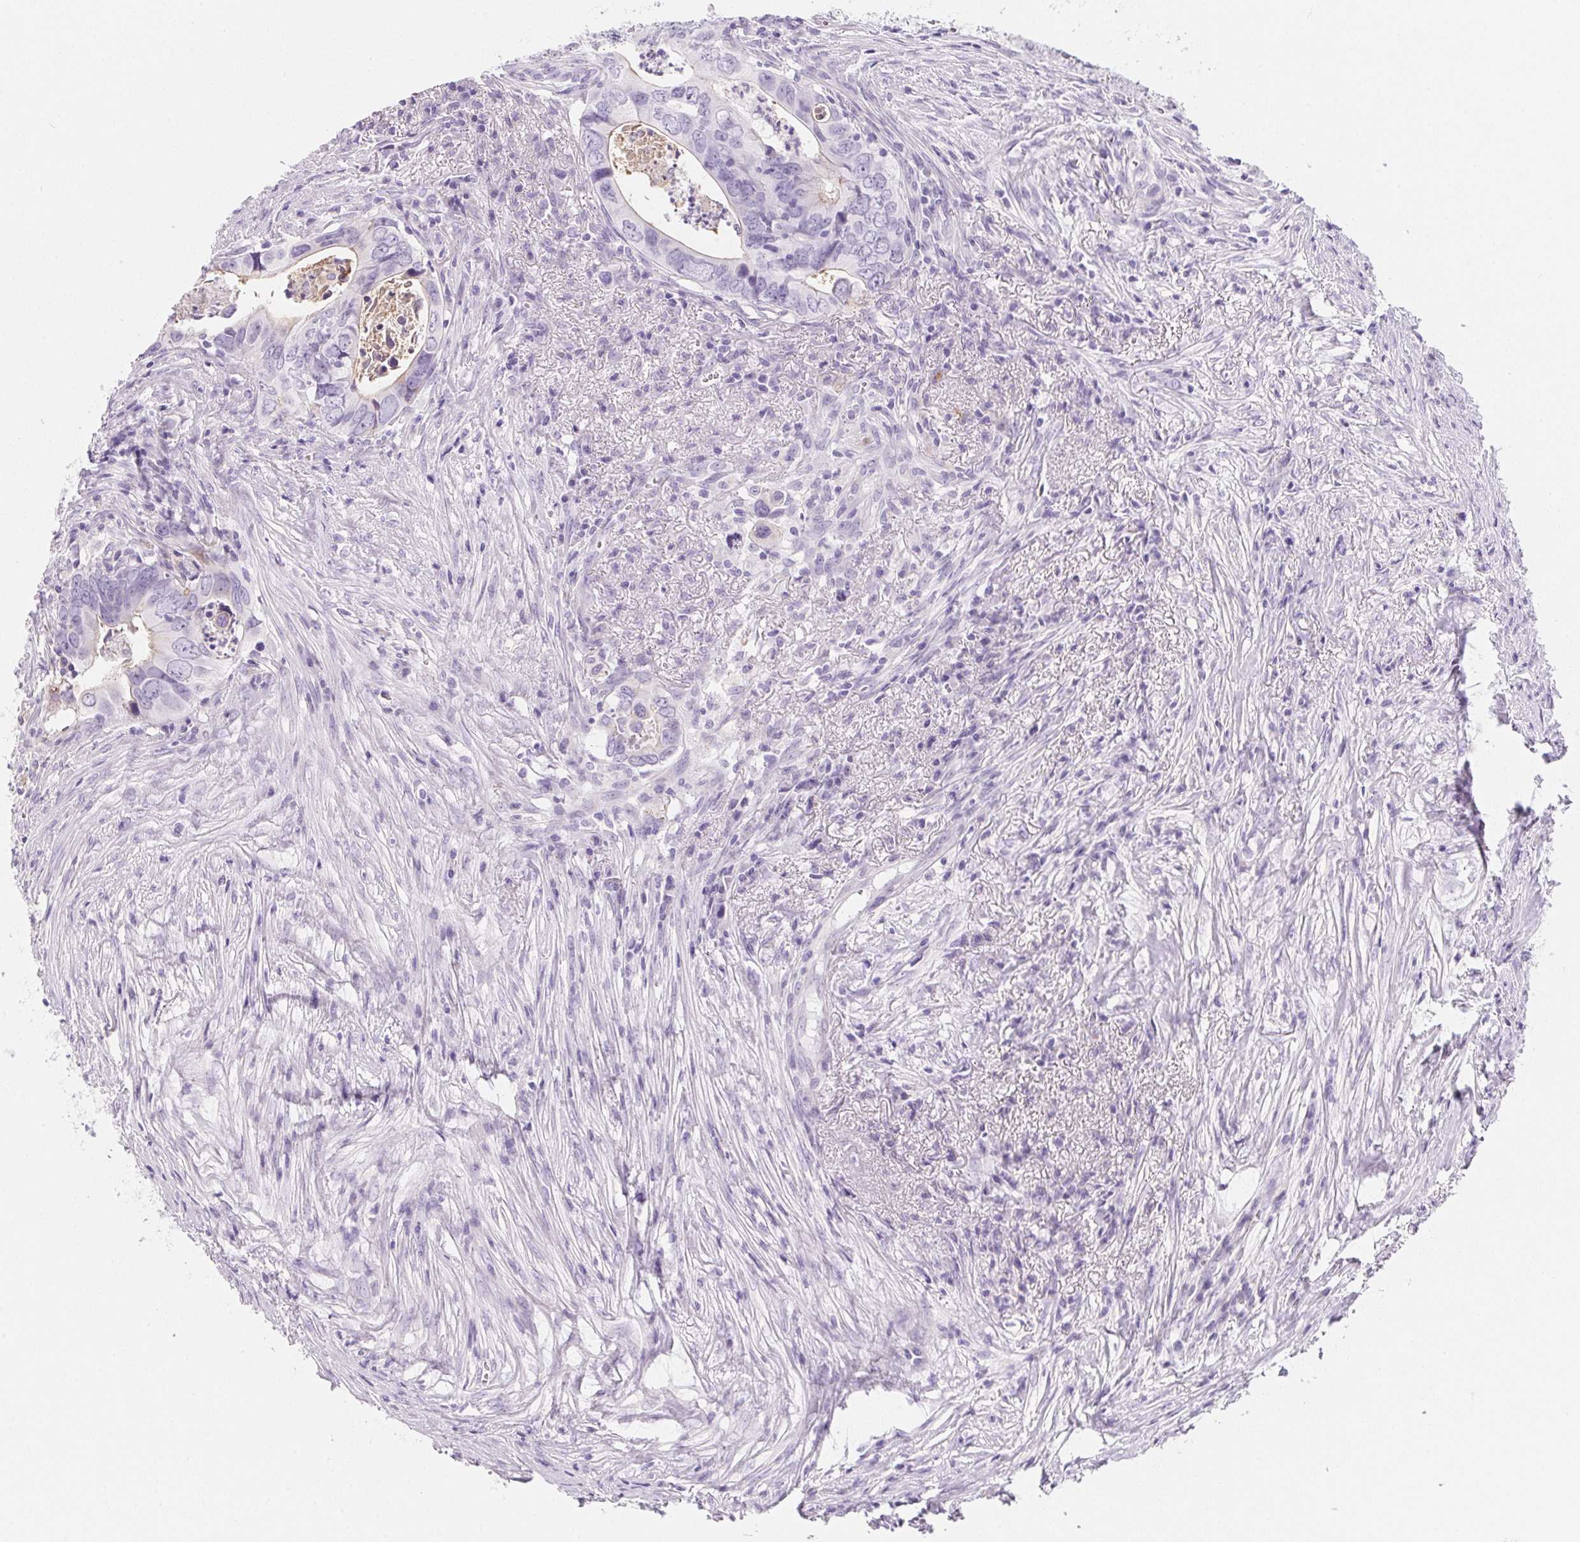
{"staining": {"intensity": "negative", "quantity": "none", "location": "none"}, "tissue": "colorectal cancer", "cell_type": "Tumor cells", "image_type": "cancer", "snomed": [{"axis": "morphology", "description": "Adenocarcinoma, NOS"}, {"axis": "topography", "description": "Colon"}], "caption": "This is an immunohistochemistry (IHC) micrograph of human adenocarcinoma (colorectal). There is no positivity in tumor cells.", "gene": "AQP5", "patient": {"sex": "female", "age": 82}}